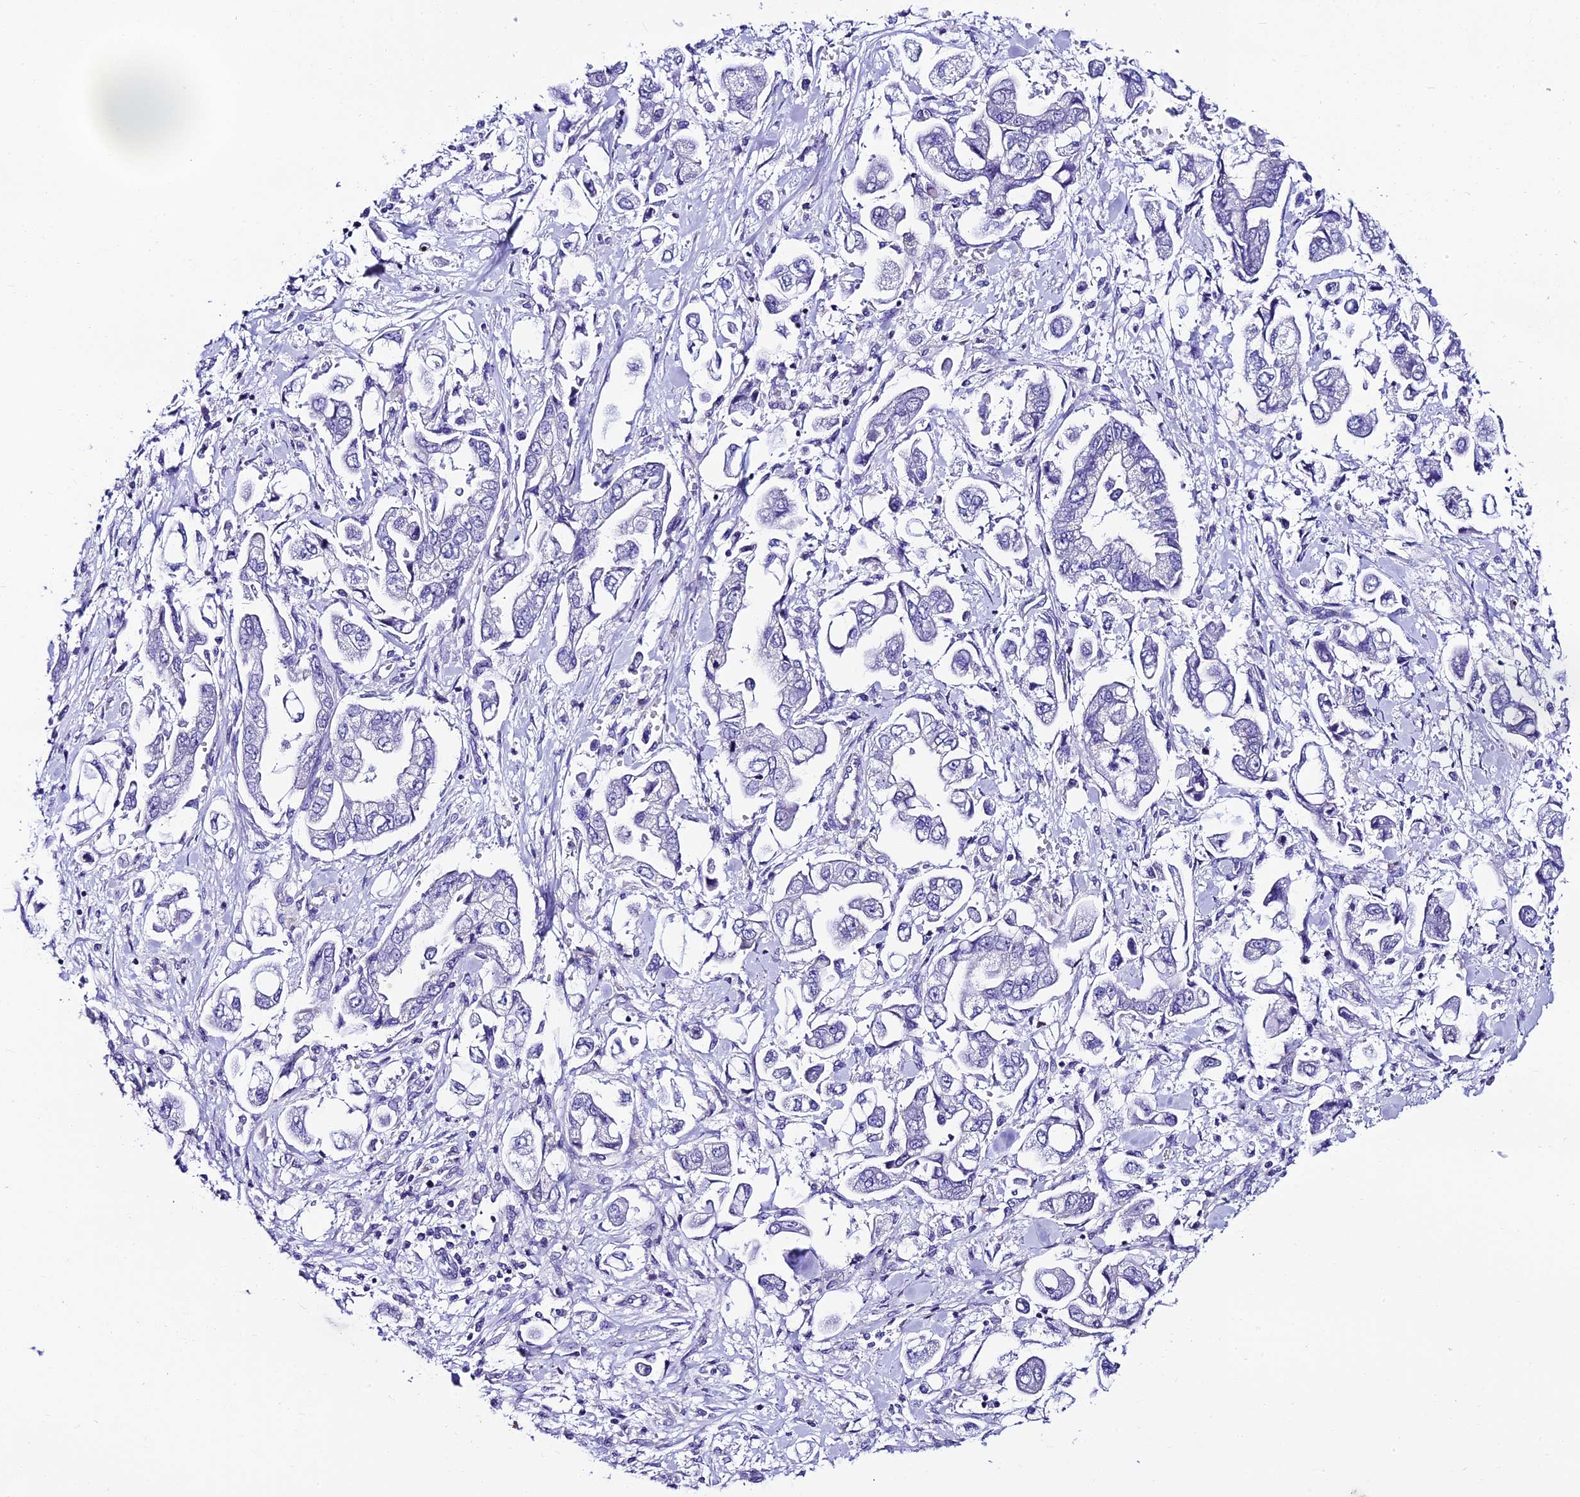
{"staining": {"intensity": "negative", "quantity": "none", "location": "none"}, "tissue": "stomach cancer", "cell_type": "Tumor cells", "image_type": "cancer", "snomed": [{"axis": "morphology", "description": "Adenocarcinoma, NOS"}, {"axis": "topography", "description": "Stomach"}], "caption": "An IHC micrograph of stomach cancer (adenocarcinoma) is shown. There is no staining in tumor cells of stomach cancer (adenocarcinoma).", "gene": "REEP4", "patient": {"sex": "male", "age": 62}}